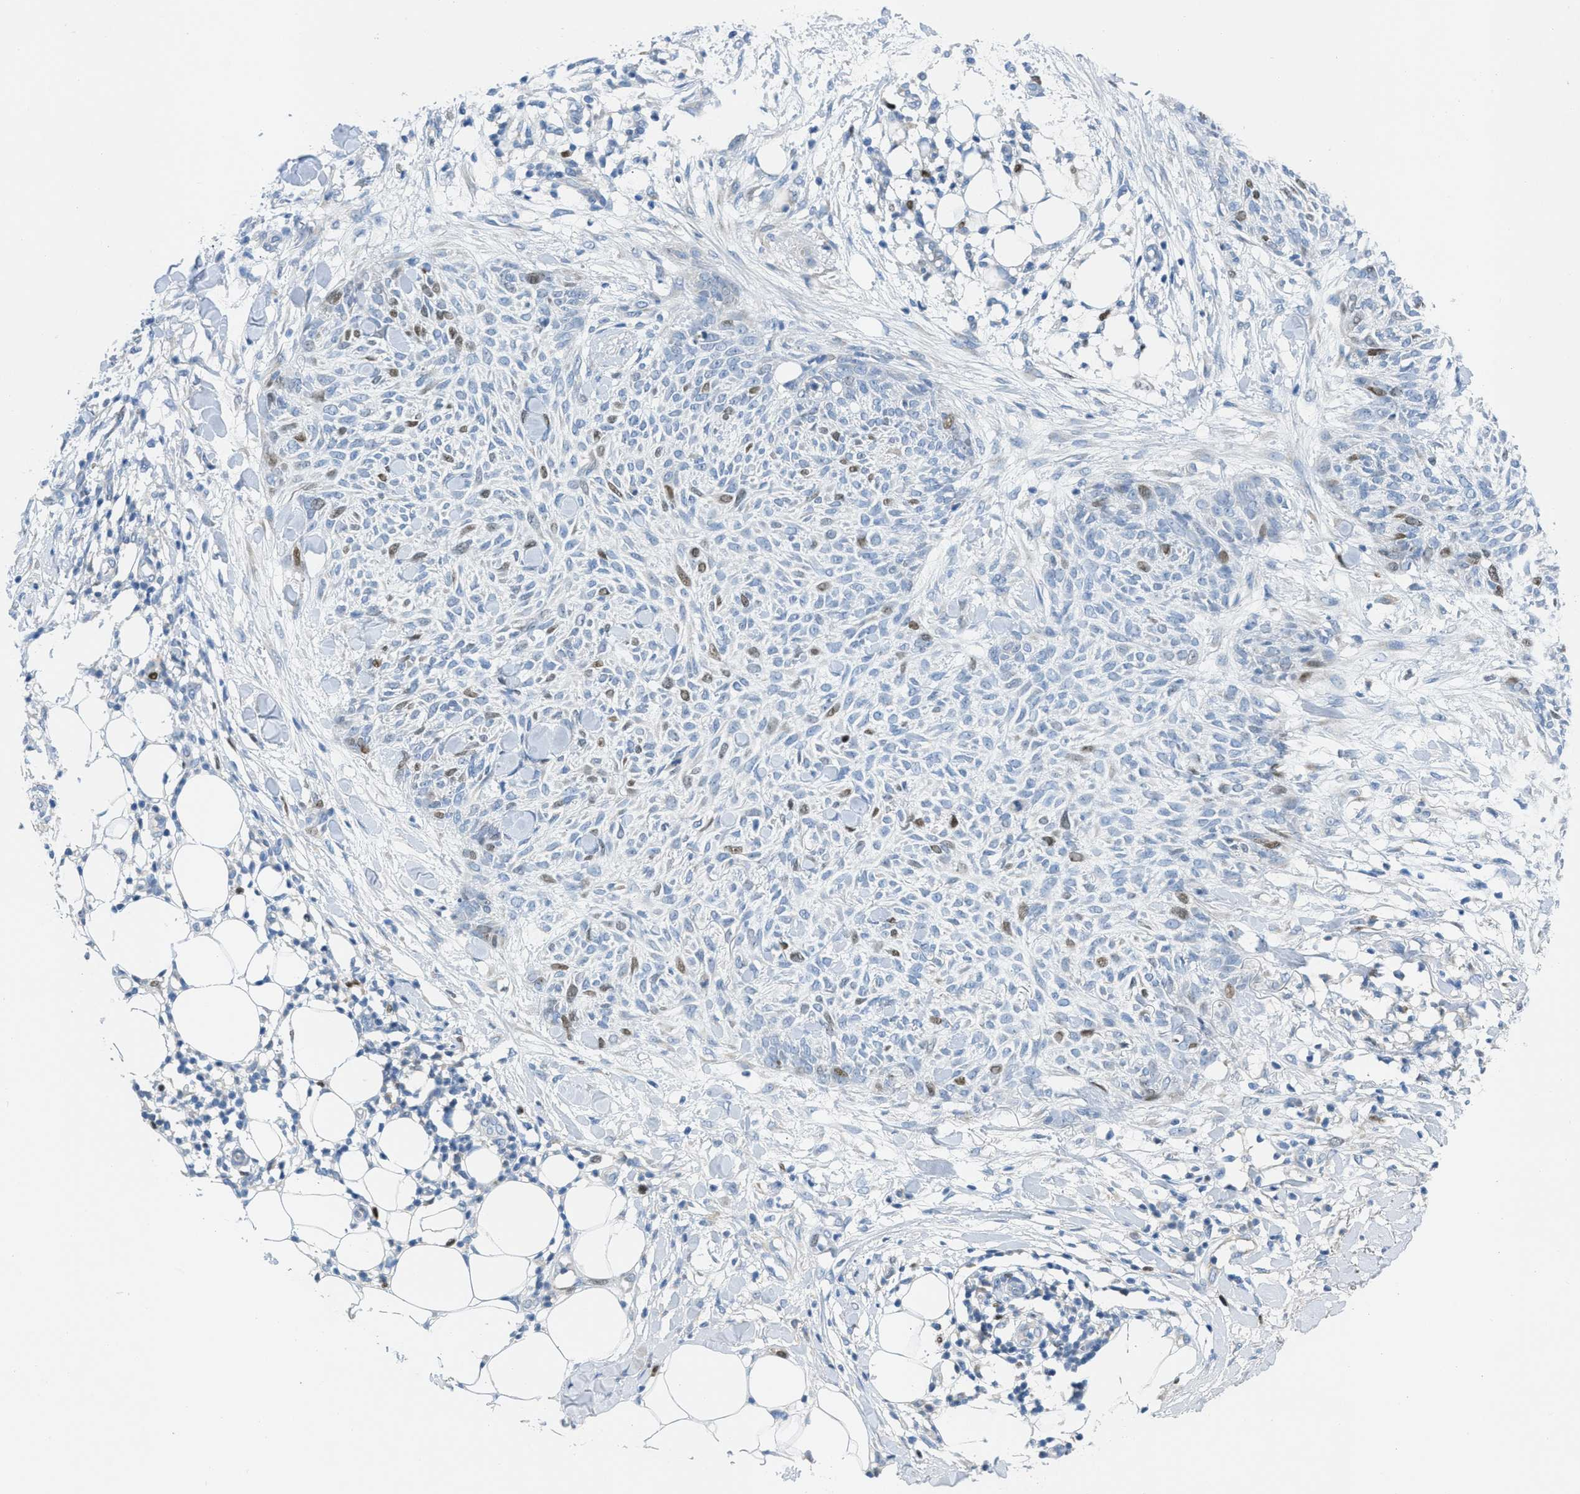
{"staining": {"intensity": "moderate", "quantity": "<25%", "location": "nuclear"}, "tissue": "skin cancer", "cell_type": "Tumor cells", "image_type": "cancer", "snomed": [{"axis": "morphology", "description": "Basal cell carcinoma"}, {"axis": "topography", "description": "Skin"}], "caption": "Immunohistochemical staining of skin cancer shows moderate nuclear protein positivity in about <25% of tumor cells. (Stains: DAB in brown, nuclei in blue, Microscopy: brightfield microscopy at high magnification).", "gene": "ORC6", "patient": {"sex": "female", "age": 84}}